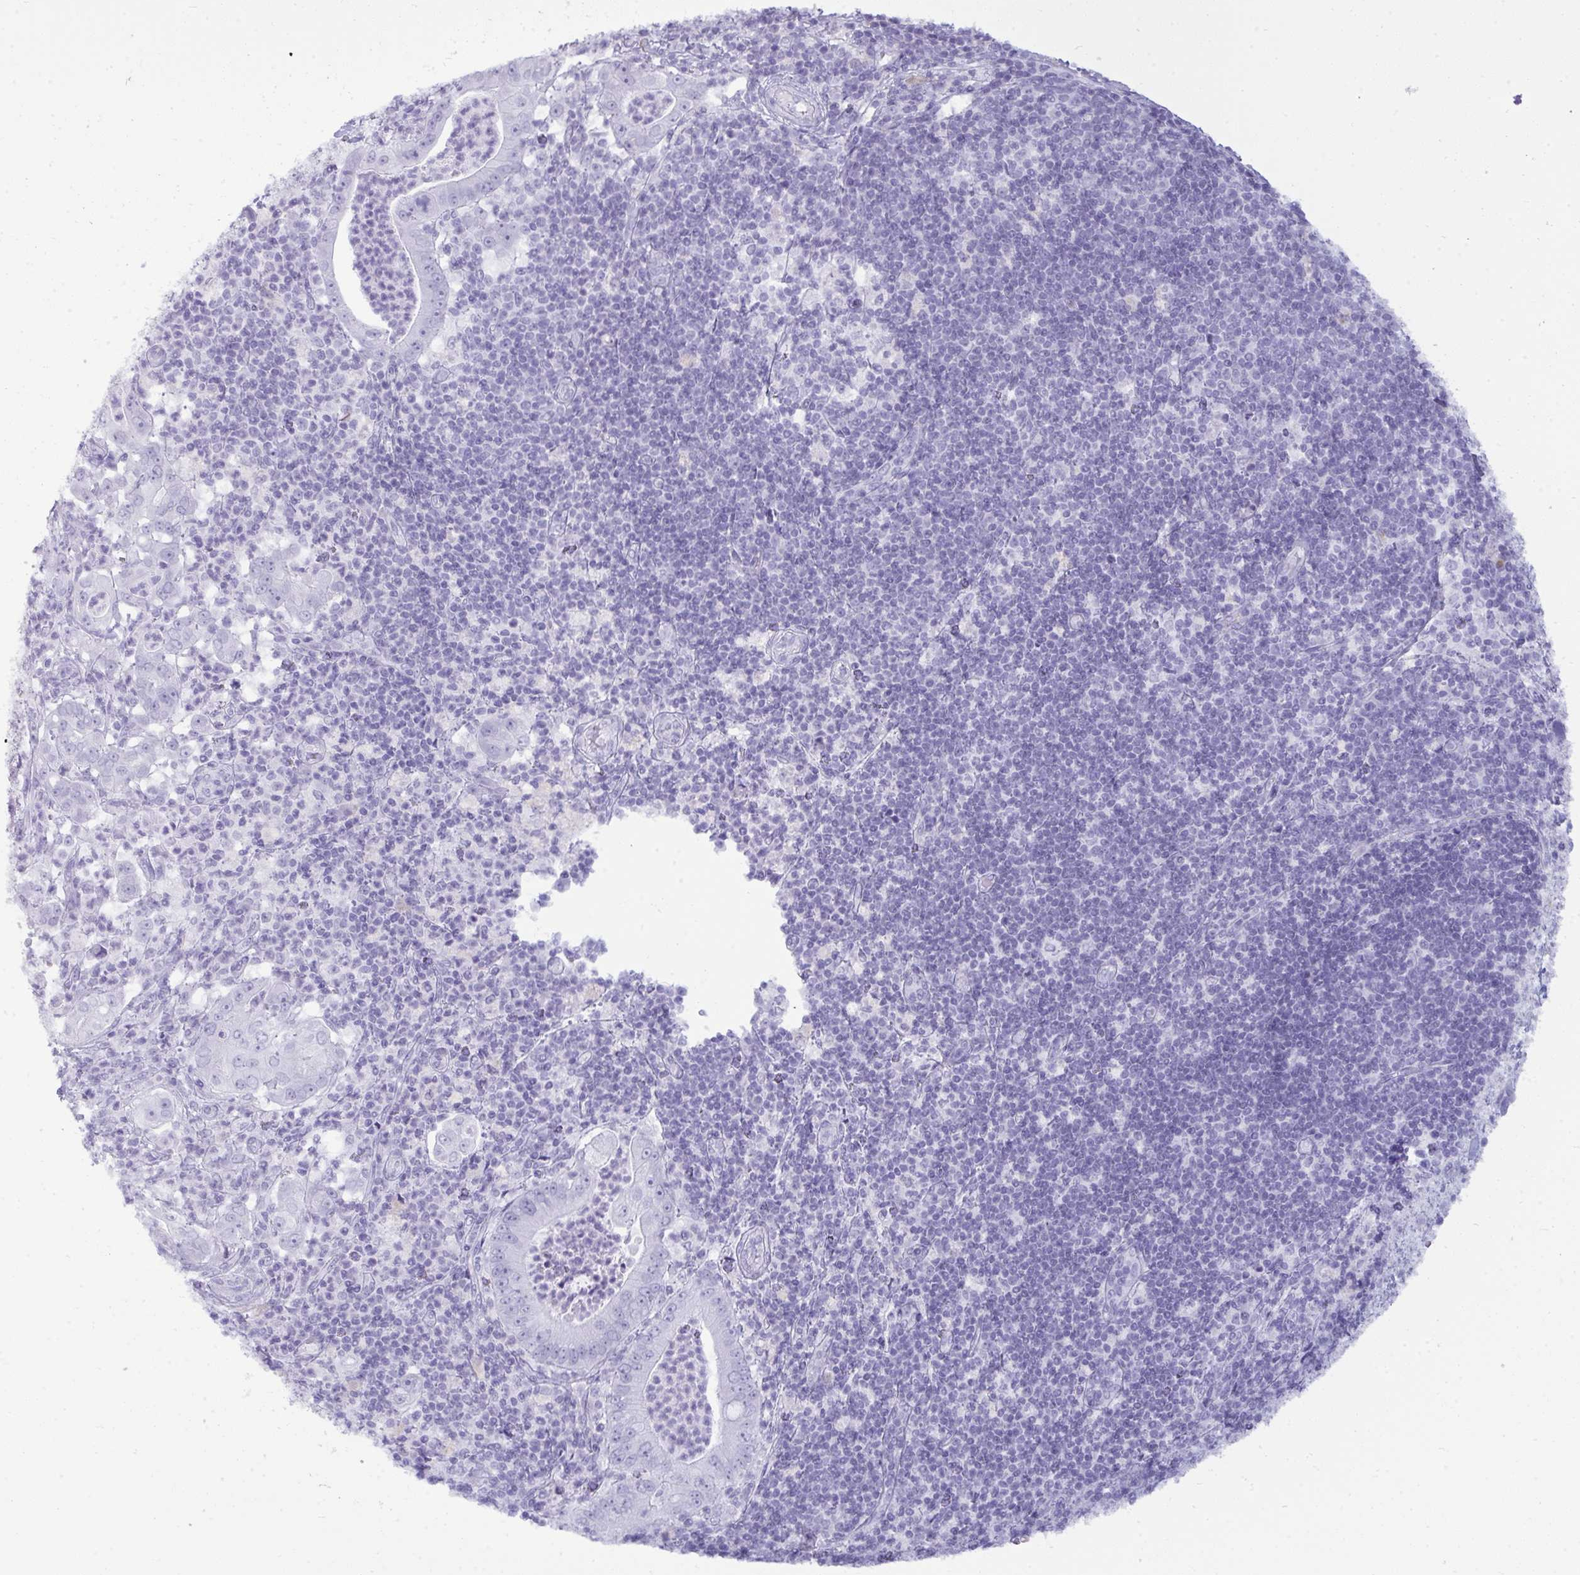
{"staining": {"intensity": "negative", "quantity": "none", "location": "none"}, "tissue": "pancreatic cancer", "cell_type": "Tumor cells", "image_type": "cancer", "snomed": [{"axis": "morphology", "description": "Adenocarcinoma, NOS"}, {"axis": "topography", "description": "Pancreas"}], "caption": "This is an immunohistochemistry image of adenocarcinoma (pancreatic). There is no positivity in tumor cells.", "gene": "ANKRD60", "patient": {"sex": "male", "age": 71}}